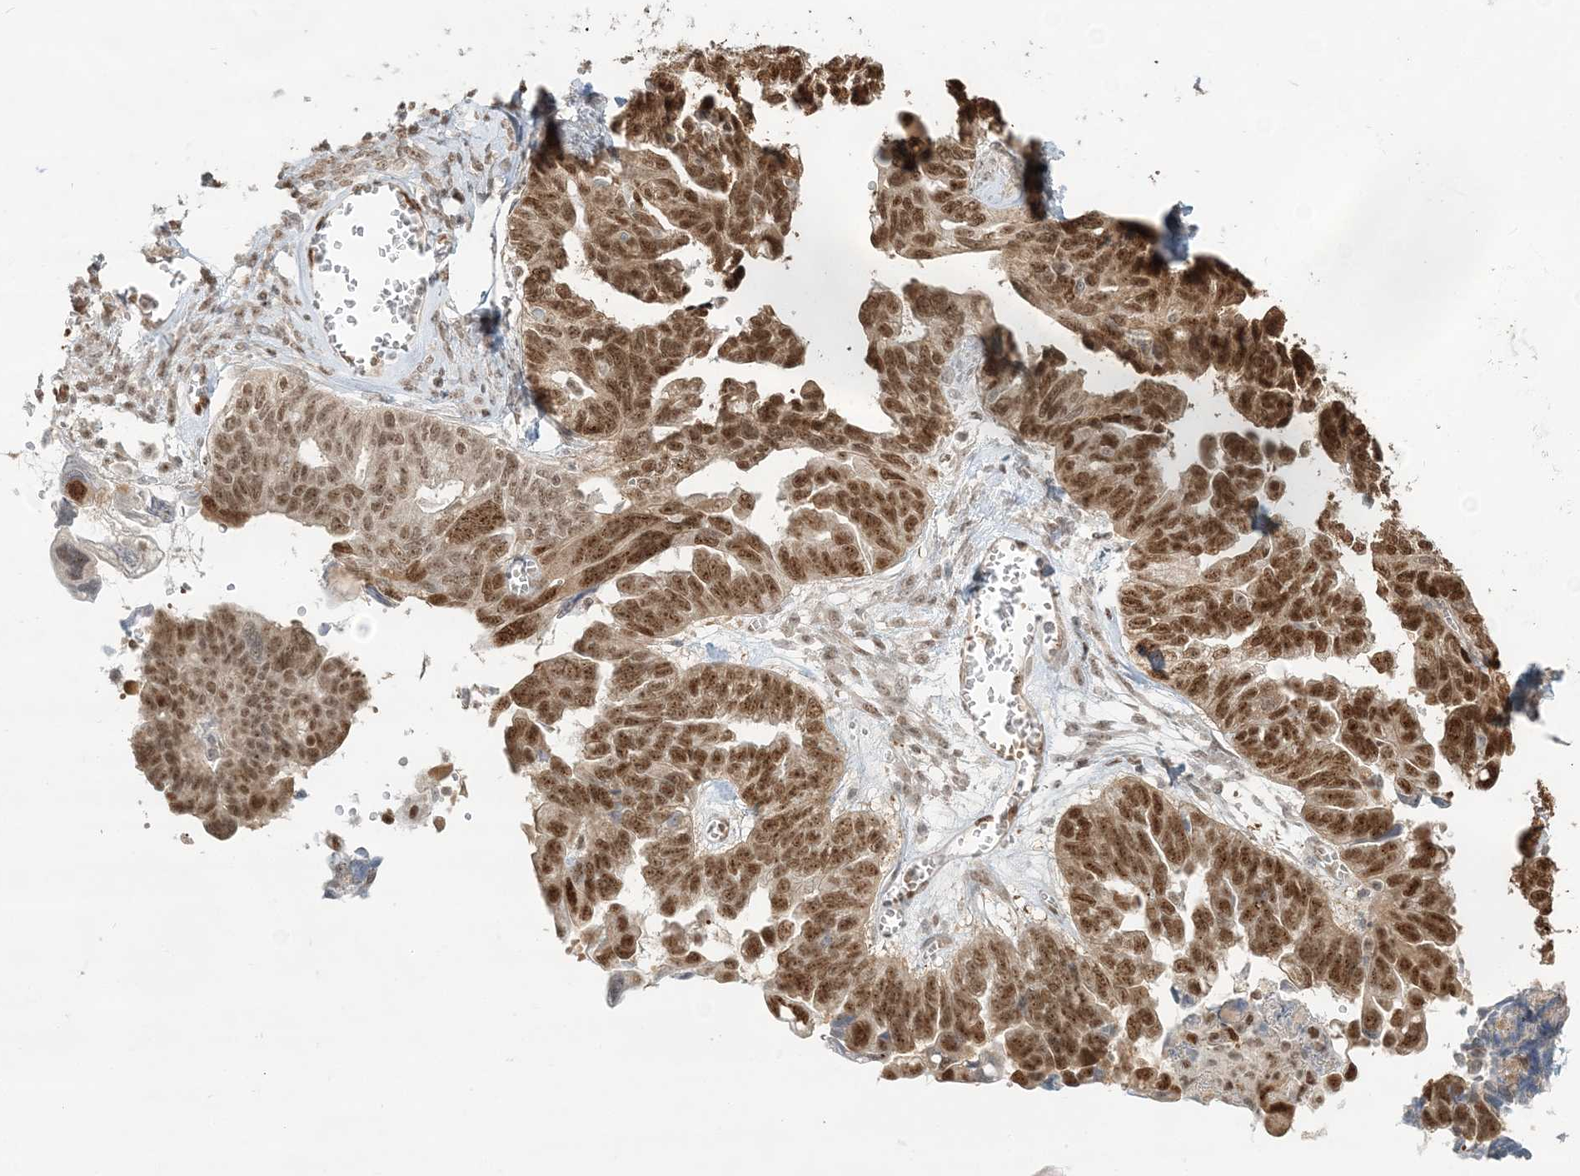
{"staining": {"intensity": "strong", "quantity": ">75%", "location": "nuclear"}, "tissue": "ovarian cancer", "cell_type": "Tumor cells", "image_type": "cancer", "snomed": [{"axis": "morphology", "description": "Cystadenocarcinoma, serous, NOS"}, {"axis": "topography", "description": "Ovary"}], "caption": "Human serous cystadenocarcinoma (ovarian) stained for a protein (brown) displays strong nuclear positive staining in about >75% of tumor cells.", "gene": "SUMO2", "patient": {"sex": "female", "age": 79}}